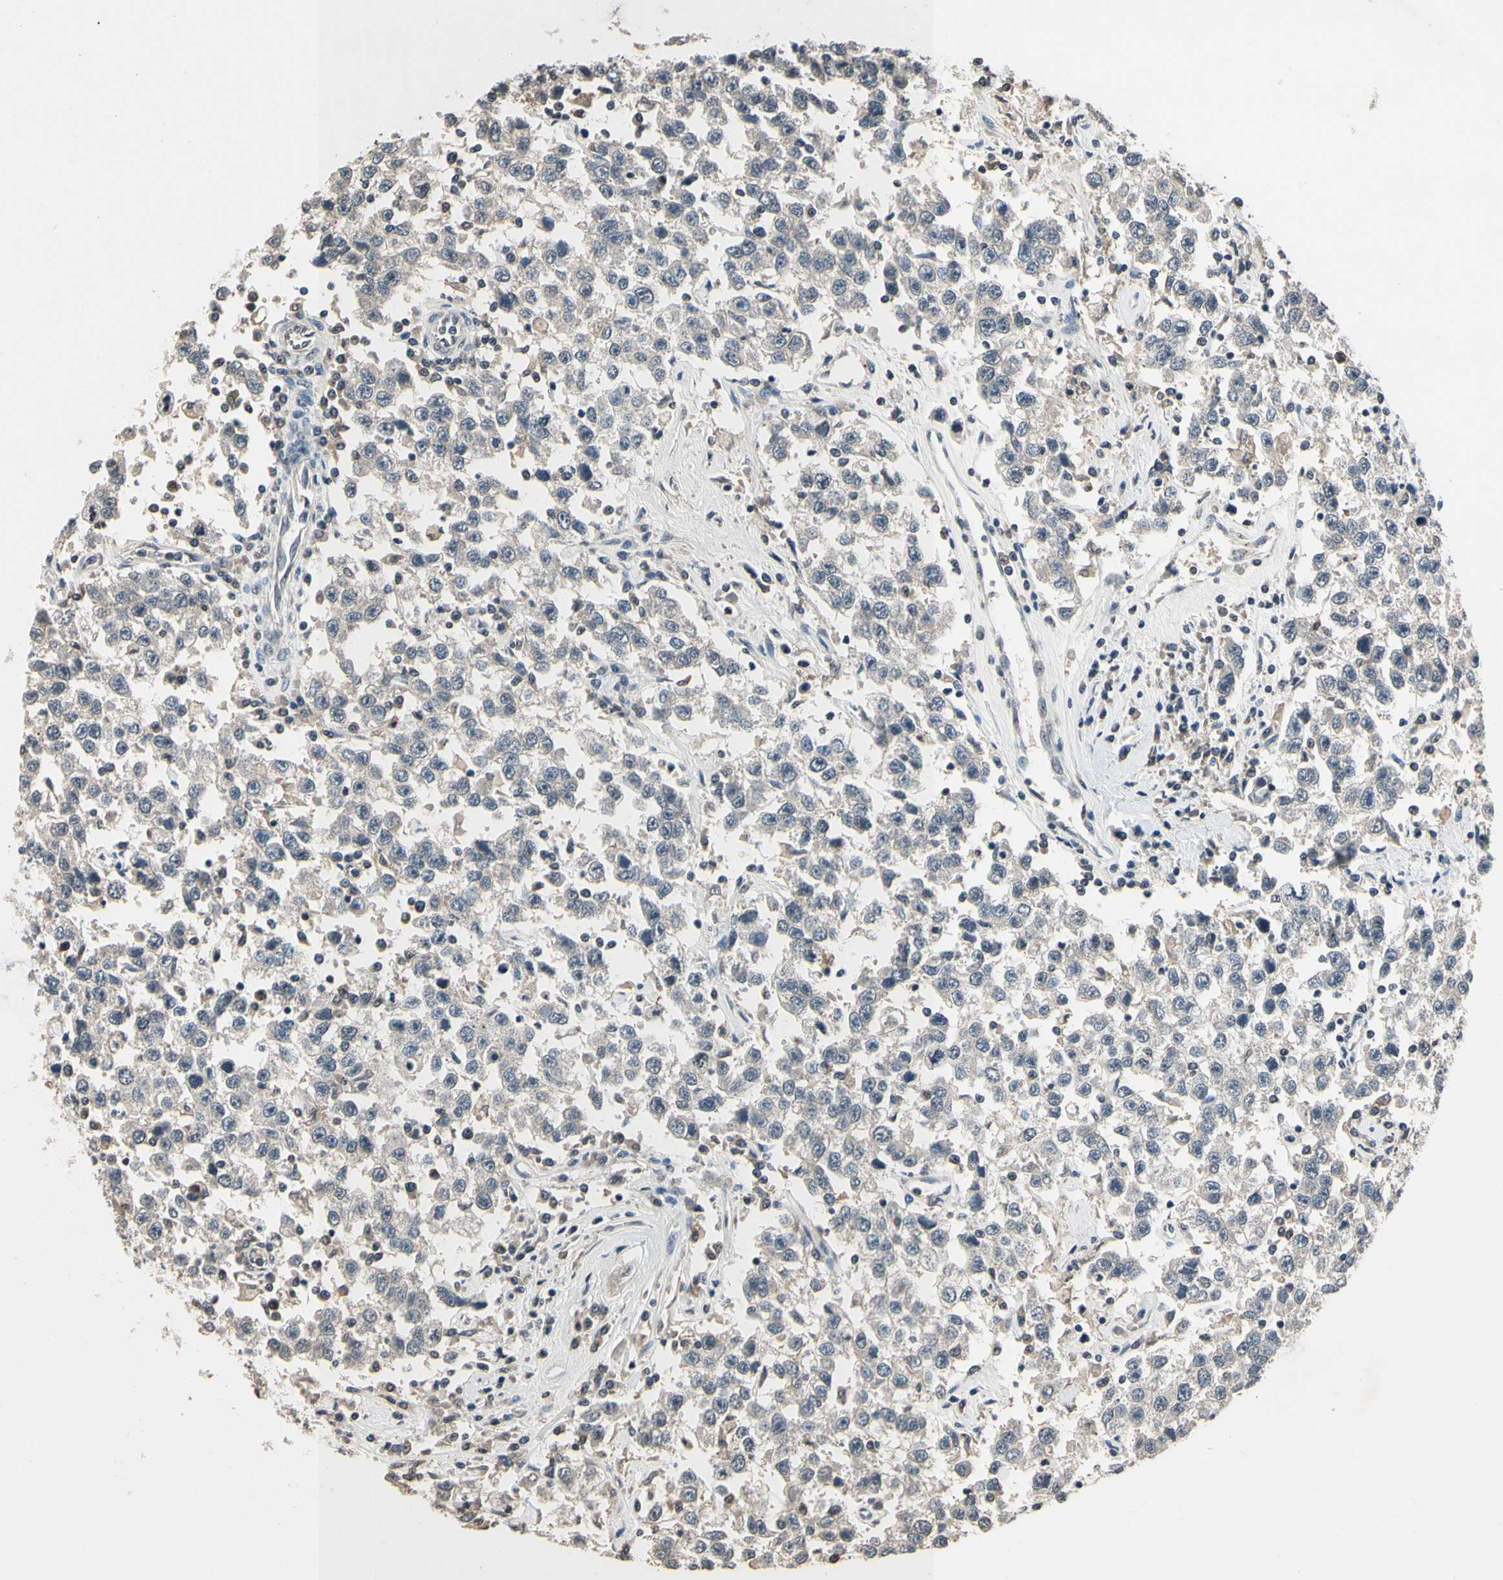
{"staining": {"intensity": "weak", "quantity": ">75%", "location": "cytoplasmic/membranous"}, "tissue": "testis cancer", "cell_type": "Tumor cells", "image_type": "cancer", "snomed": [{"axis": "morphology", "description": "Seminoma, NOS"}, {"axis": "topography", "description": "Testis"}], "caption": "This is a micrograph of immunohistochemistry (IHC) staining of seminoma (testis), which shows weak expression in the cytoplasmic/membranous of tumor cells.", "gene": "GCLC", "patient": {"sex": "male", "age": 41}}